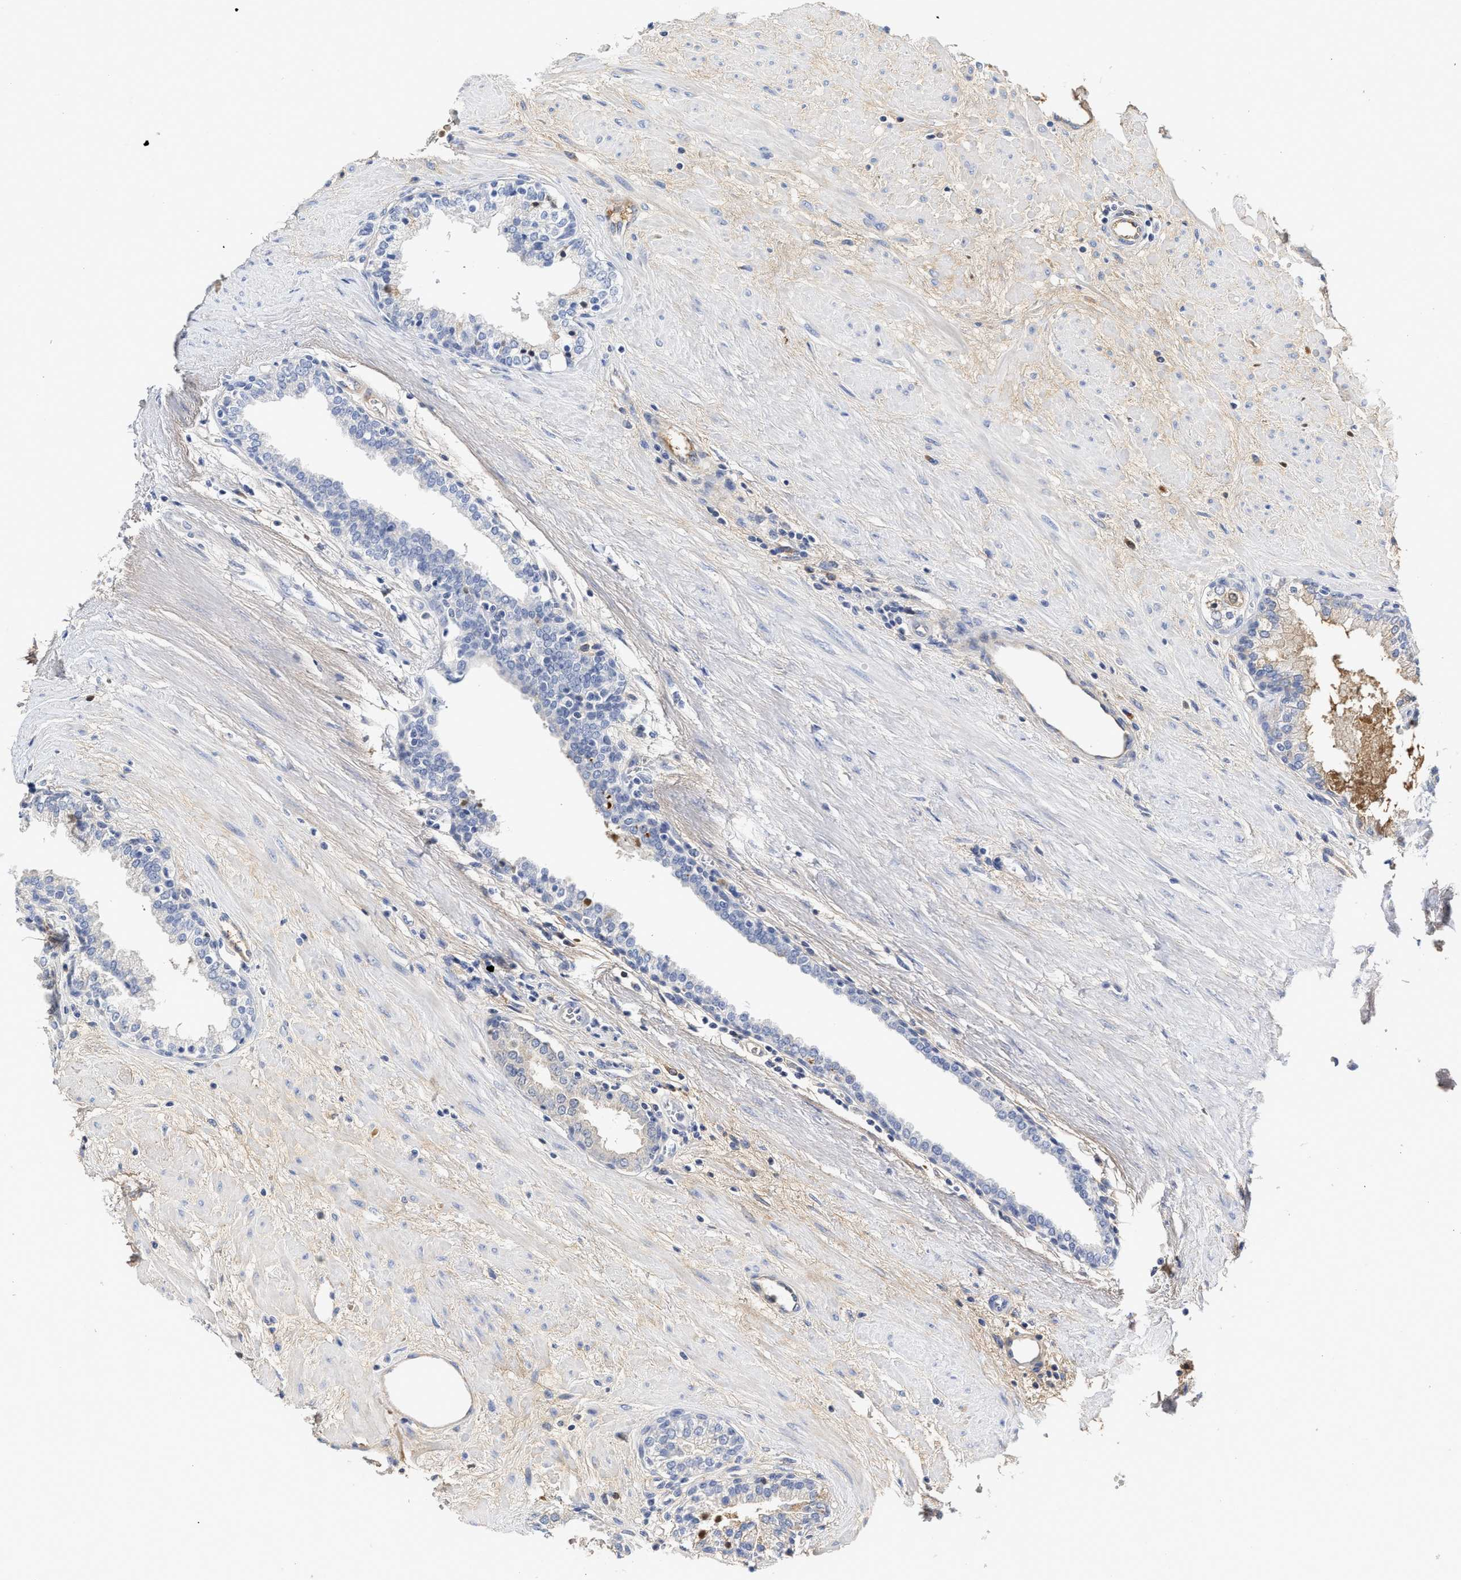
{"staining": {"intensity": "negative", "quantity": "none", "location": "none"}, "tissue": "prostate", "cell_type": "Glandular cells", "image_type": "normal", "snomed": [{"axis": "morphology", "description": "Normal tissue, NOS"}, {"axis": "topography", "description": "Prostate"}], "caption": "Immunohistochemistry micrograph of normal prostate stained for a protein (brown), which shows no positivity in glandular cells.", "gene": "C2", "patient": {"sex": "male", "age": 51}}